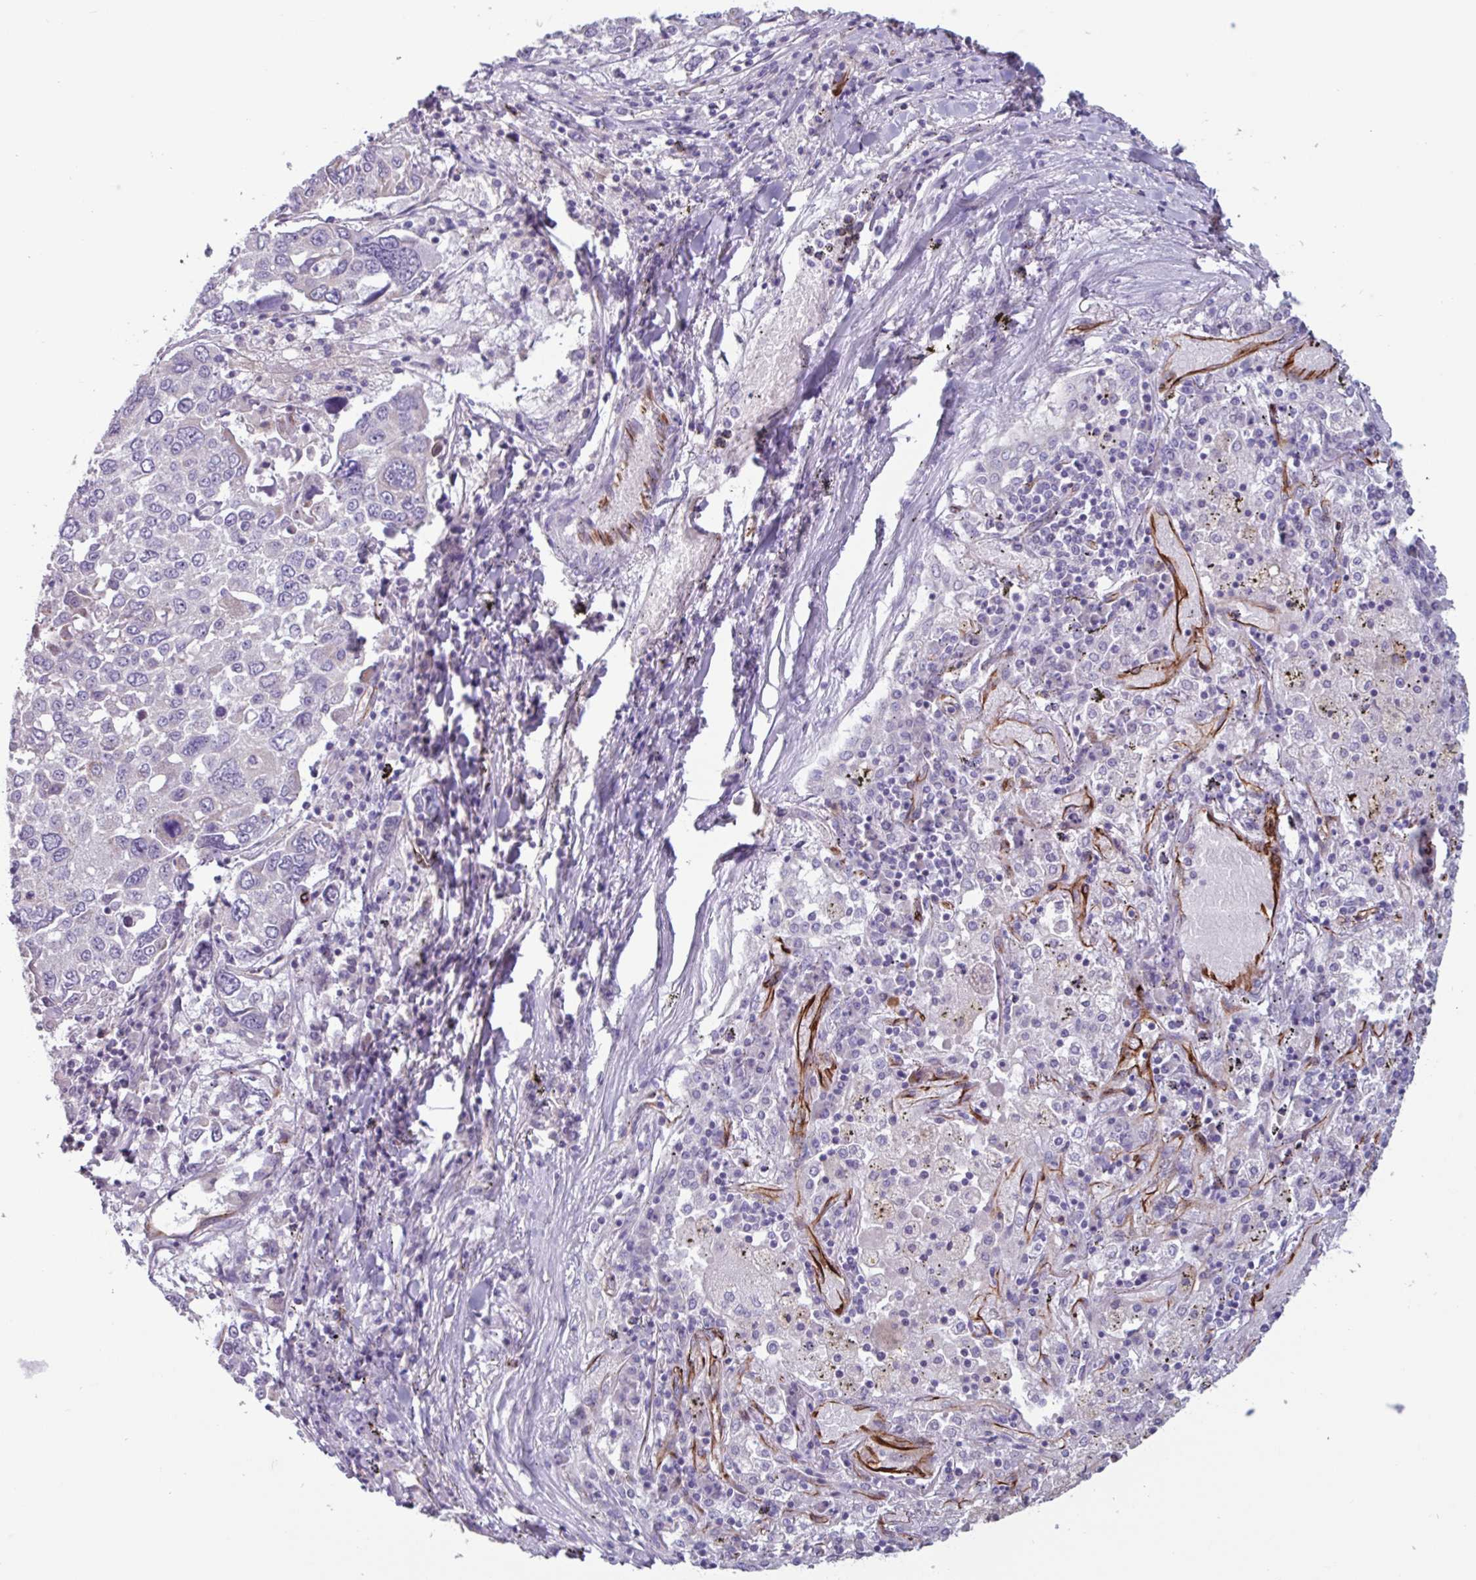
{"staining": {"intensity": "negative", "quantity": "none", "location": "none"}, "tissue": "lung cancer", "cell_type": "Tumor cells", "image_type": "cancer", "snomed": [{"axis": "morphology", "description": "Squamous cell carcinoma, NOS"}, {"axis": "topography", "description": "Lung"}], "caption": "An immunohistochemistry histopathology image of lung cancer (squamous cell carcinoma) is shown. There is no staining in tumor cells of lung cancer (squamous cell carcinoma).", "gene": "BTD", "patient": {"sex": "male", "age": 65}}